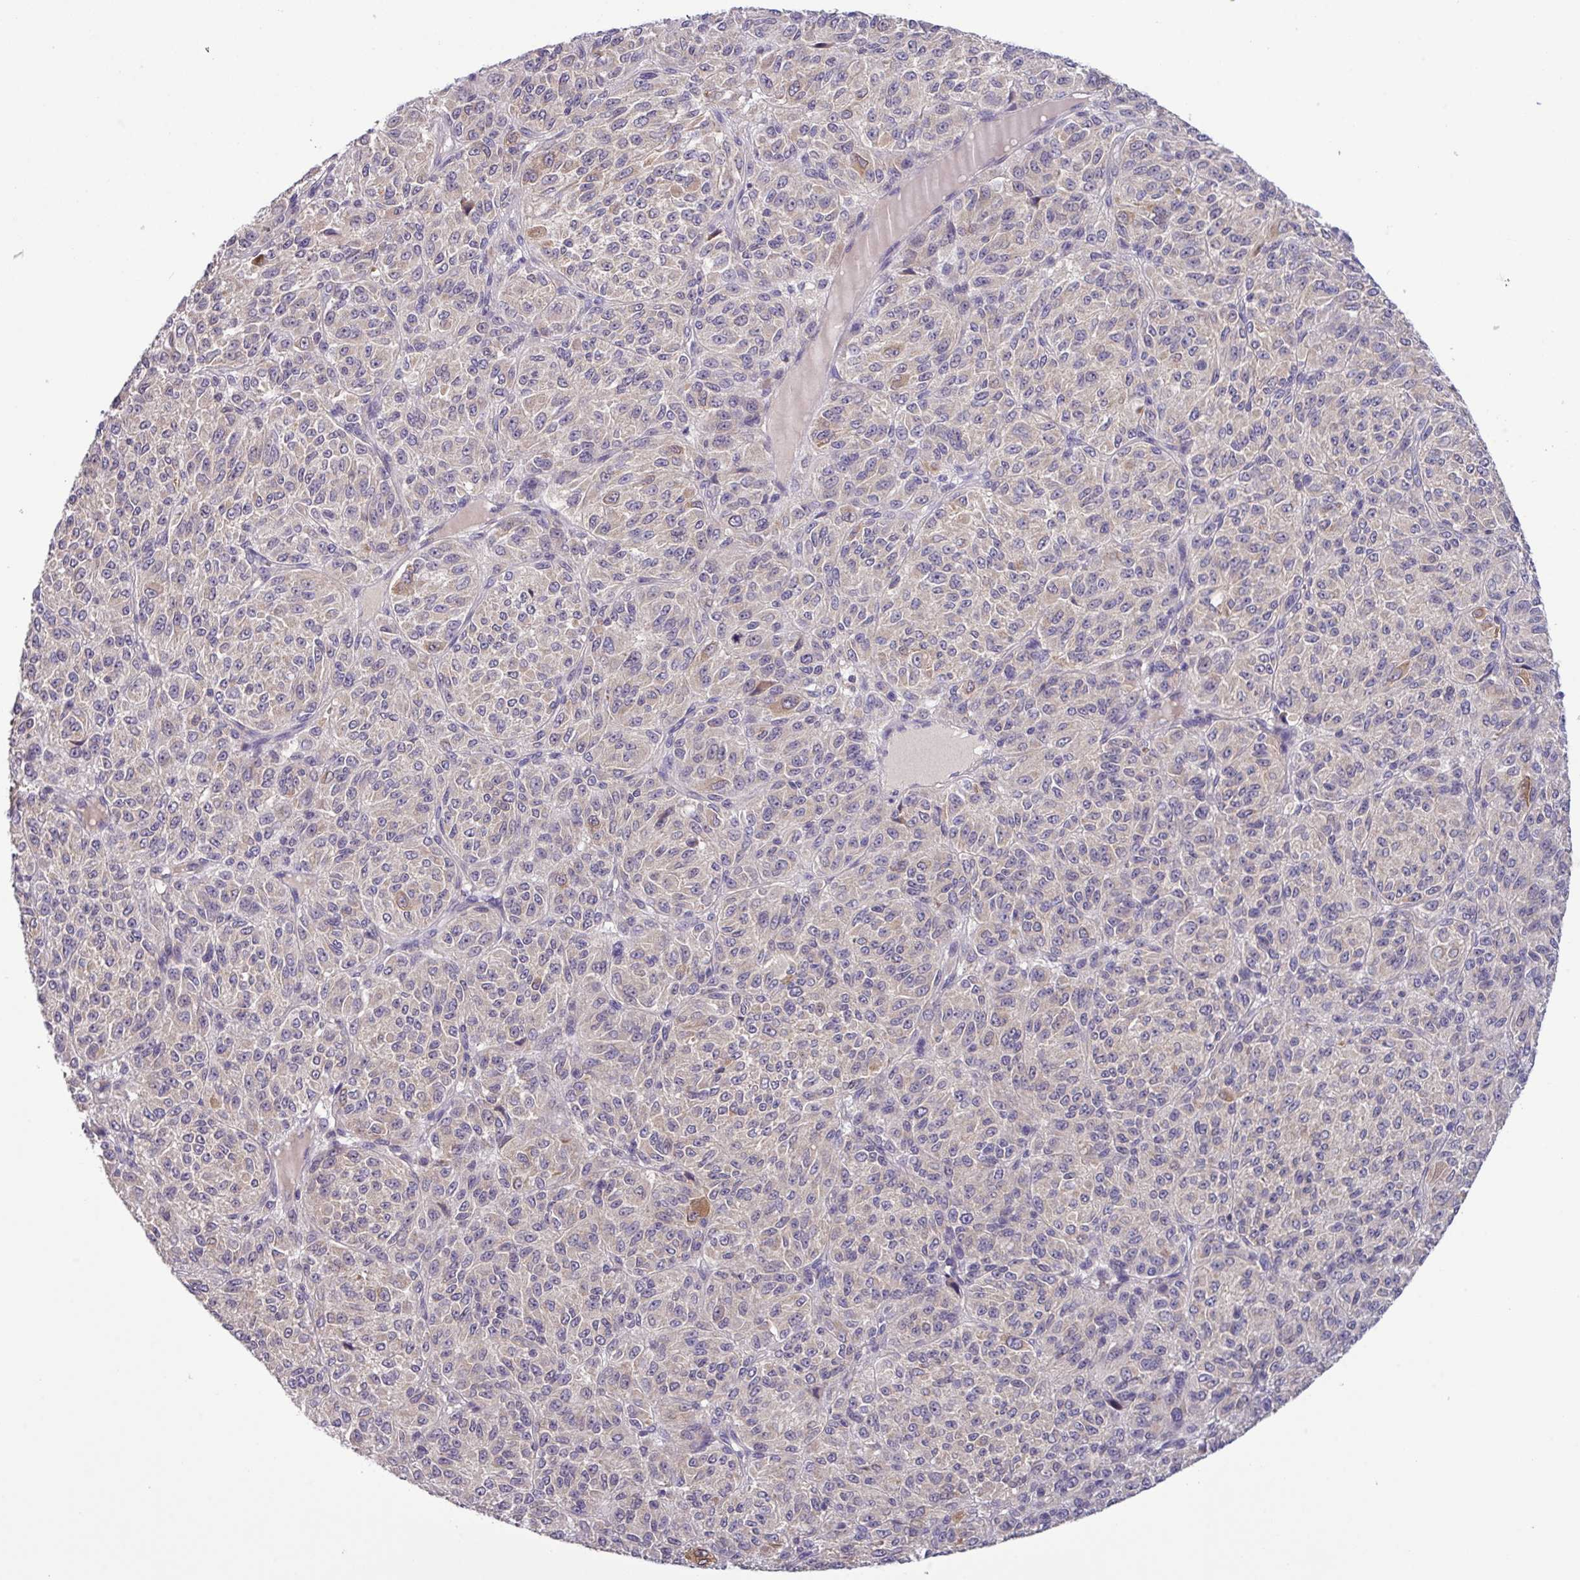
{"staining": {"intensity": "negative", "quantity": "none", "location": "none"}, "tissue": "melanoma", "cell_type": "Tumor cells", "image_type": "cancer", "snomed": [{"axis": "morphology", "description": "Malignant melanoma, Metastatic site"}, {"axis": "topography", "description": "Brain"}], "caption": "A high-resolution image shows immunohistochemistry (IHC) staining of melanoma, which shows no significant expression in tumor cells.", "gene": "TMEM62", "patient": {"sex": "female", "age": 56}}